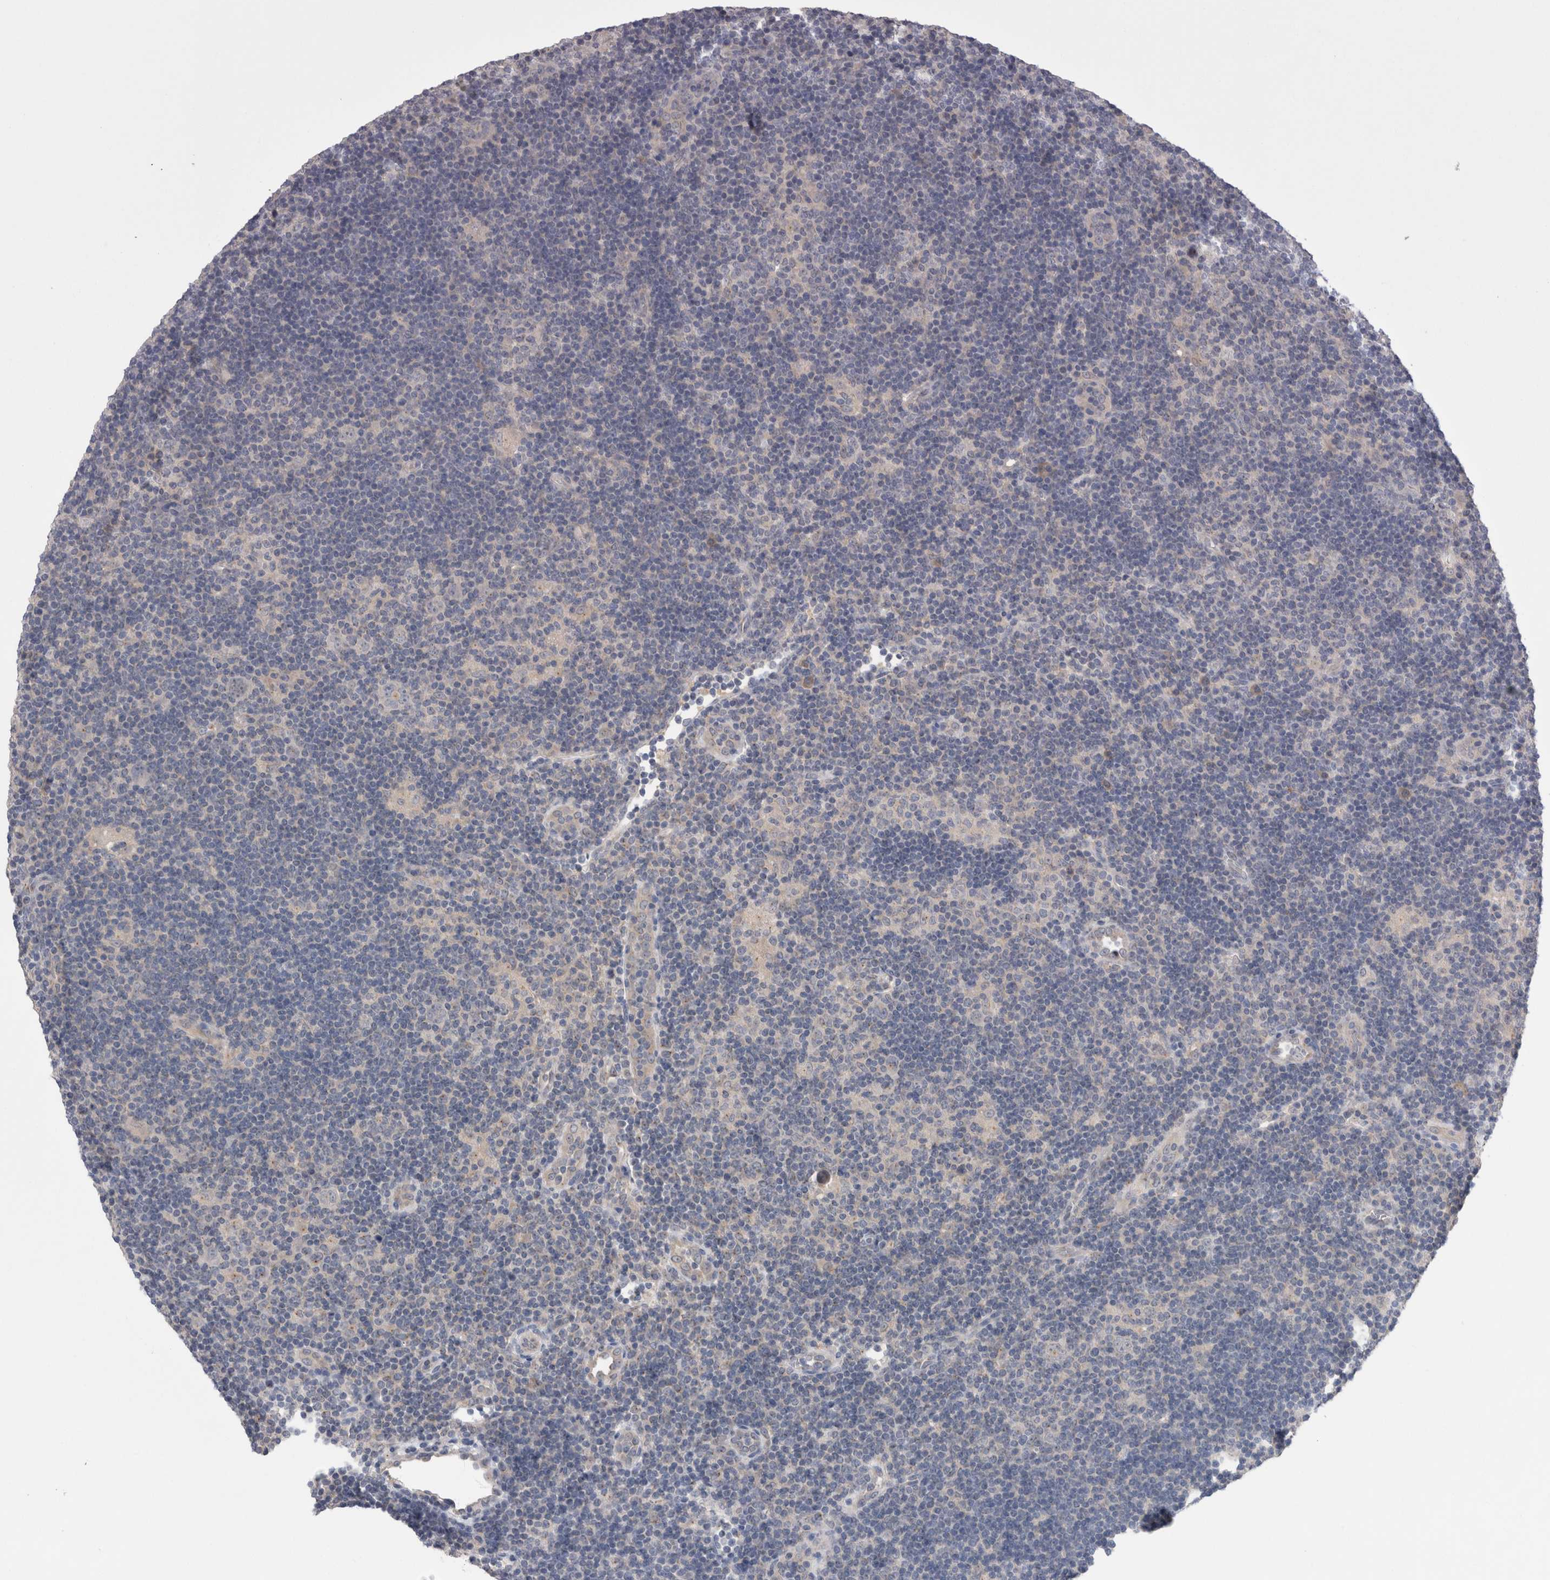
{"staining": {"intensity": "negative", "quantity": "none", "location": "none"}, "tissue": "lymphoma", "cell_type": "Tumor cells", "image_type": "cancer", "snomed": [{"axis": "morphology", "description": "Hodgkin's disease, NOS"}, {"axis": "topography", "description": "Lymph node"}], "caption": "Immunohistochemical staining of human lymphoma demonstrates no significant positivity in tumor cells.", "gene": "DCTN6", "patient": {"sex": "female", "age": 57}}